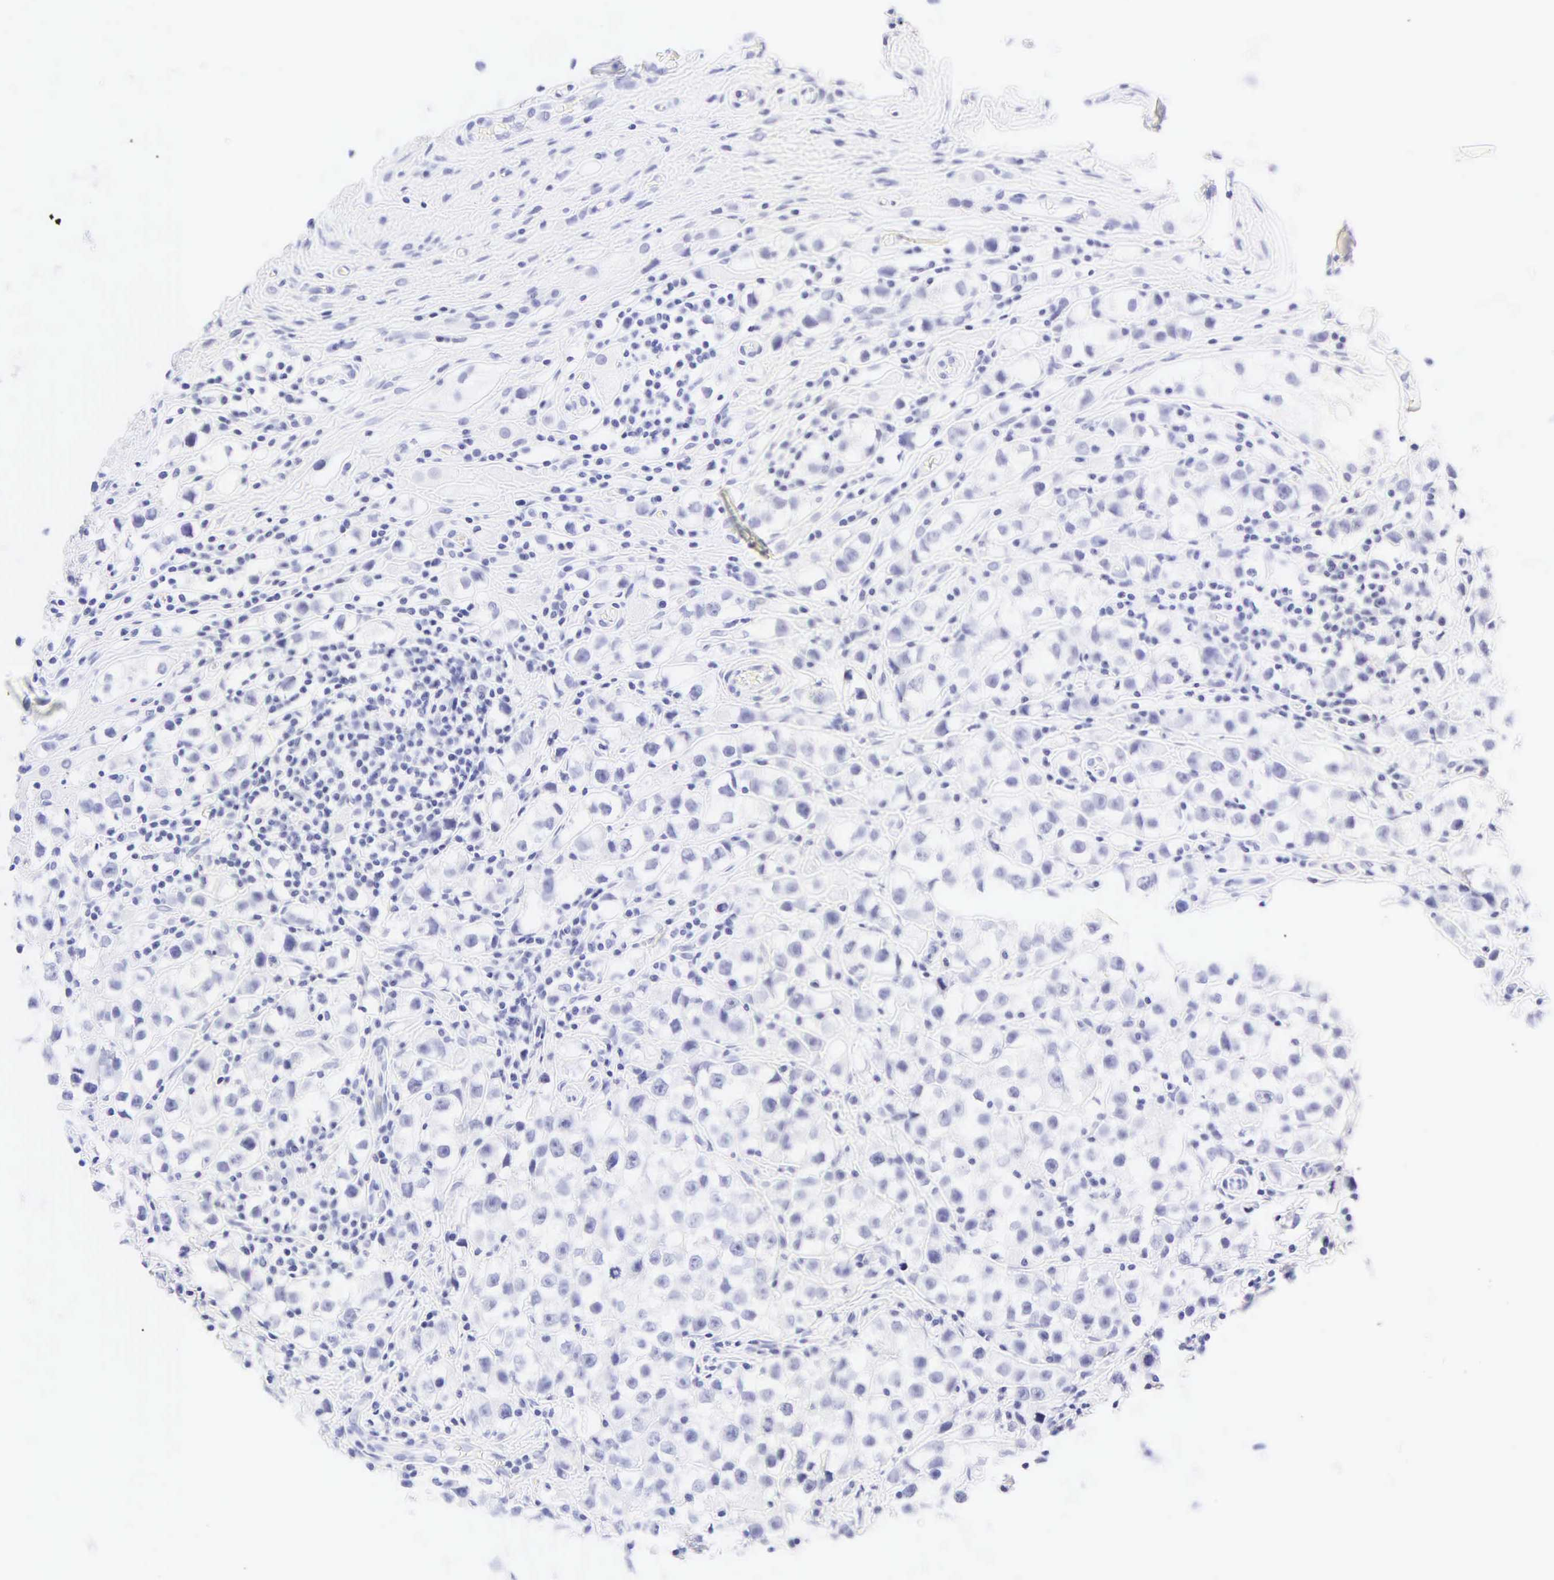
{"staining": {"intensity": "negative", "quantity": "none", "location": "none"}, "tissue": "testis cancer", "cell_type": "Tumor cells", "image_type": "cancer", "snomed": [{"axis": "morphology", "description": "Seminoma, NOS"}, {"axis": "topography", "description": "Testis"}], "caption": "Image shows no significant protein staining in tumor cells of testis cancer (seminoma).", "gene": "KRT20", "patient": {"sex": "male", "age": 35}}